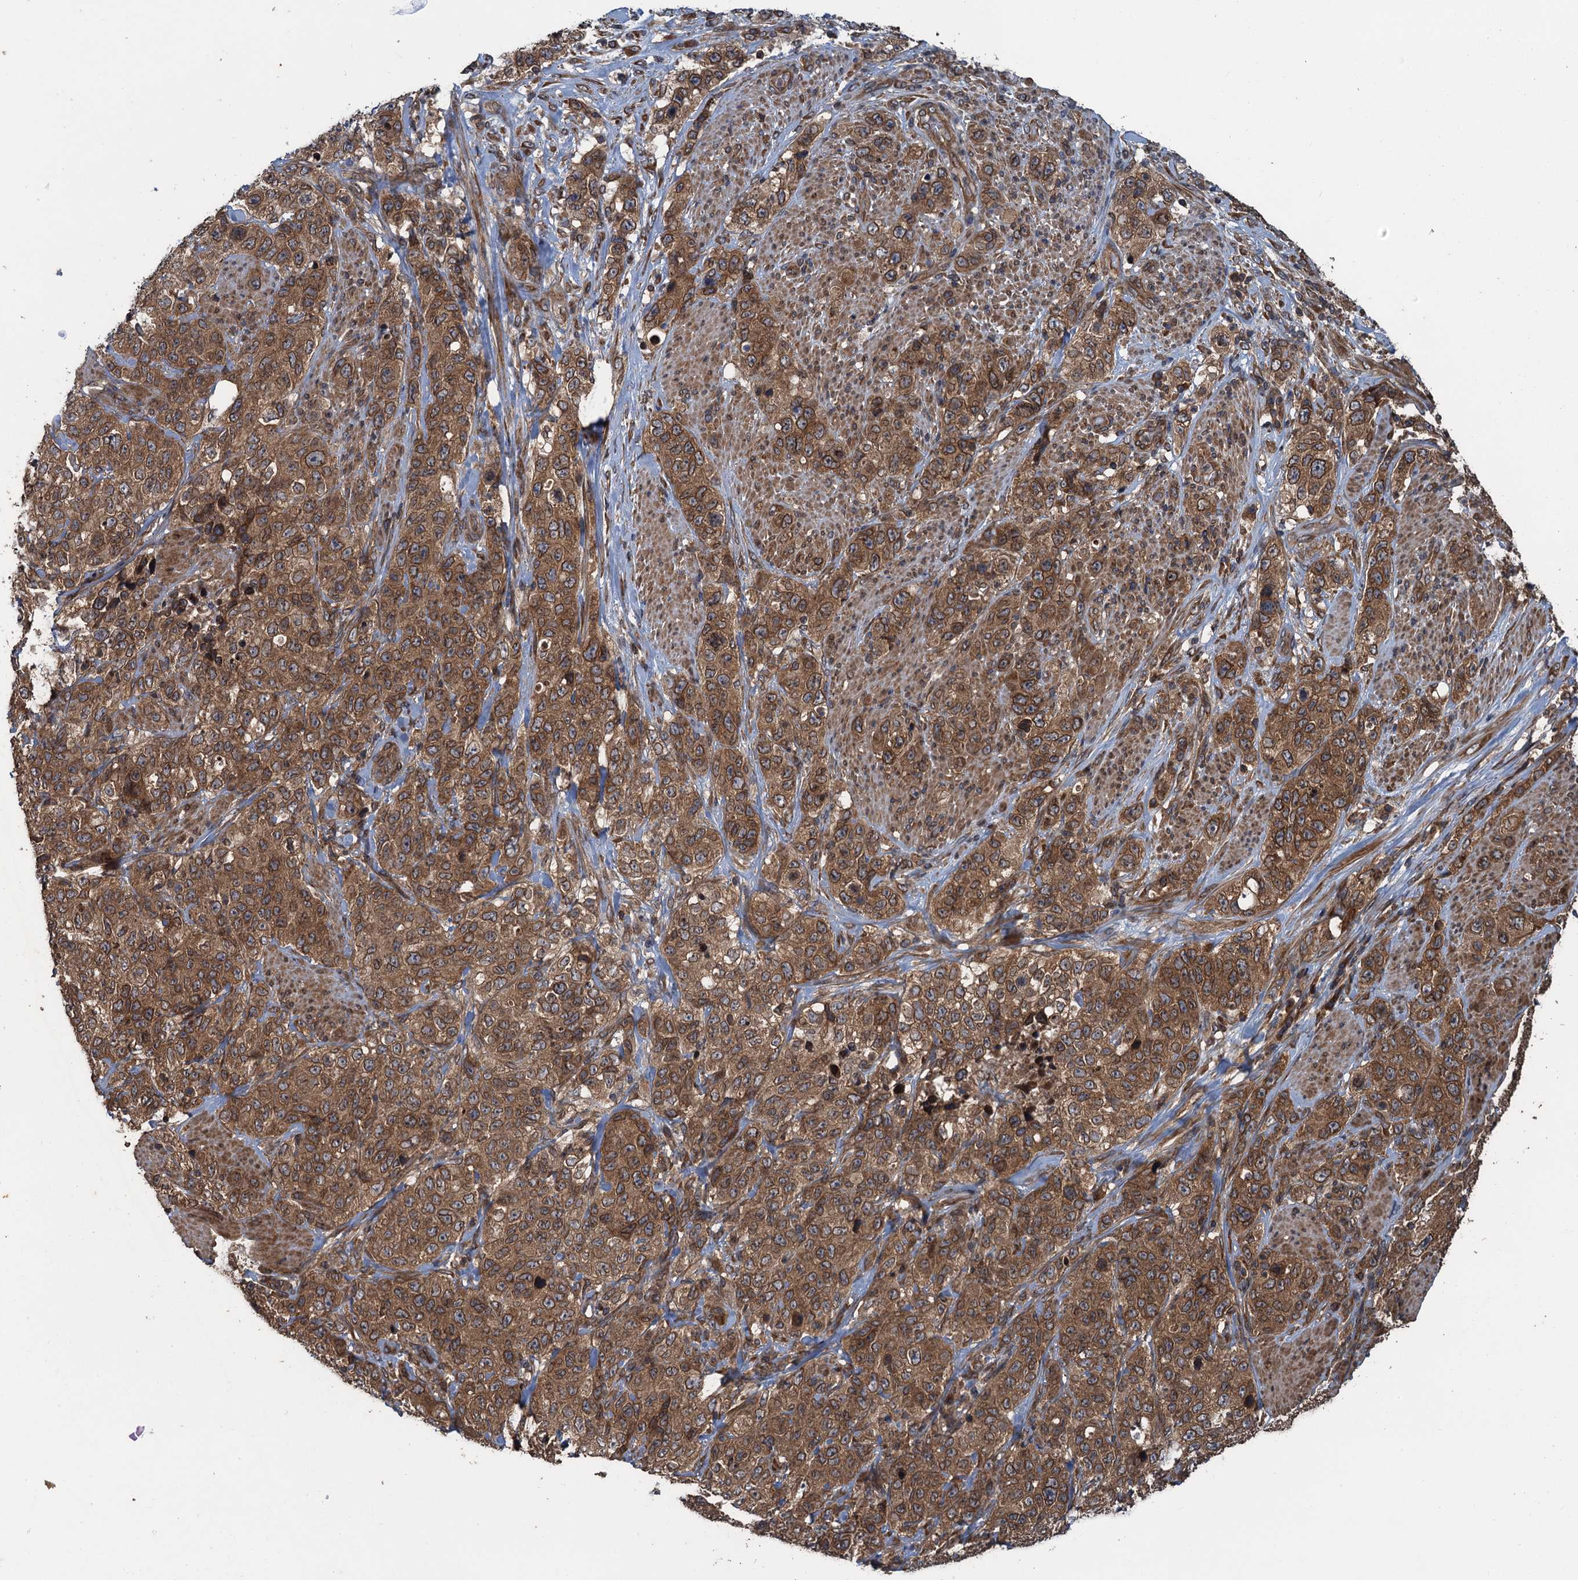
{"staining": {"intensity": "moderate", "quantity": ">75%", "location": "cytoplasmic/membranous,nuclear"}, "tissue": "stomach cancer", "cell_type": "Tumor cells", "image_type": "cancer", "snomed": [{"axis": "morphology", "description": "Adenocarcinoma, NOS"}, {"axis": "topography", "description": "Stomach"}], "caption": "Stomach cancer (adenocarcinoma) stained with DAB (3,3'-diaminobenzidine) immunohistochemistry (IHC) demonstrates medium levels of moderate cytoplasmic/membranous and nuclear expression in approximately >75% of tumor cells.", "gene": "GLE1", "patient": {"sex": "male", "age": 48}}